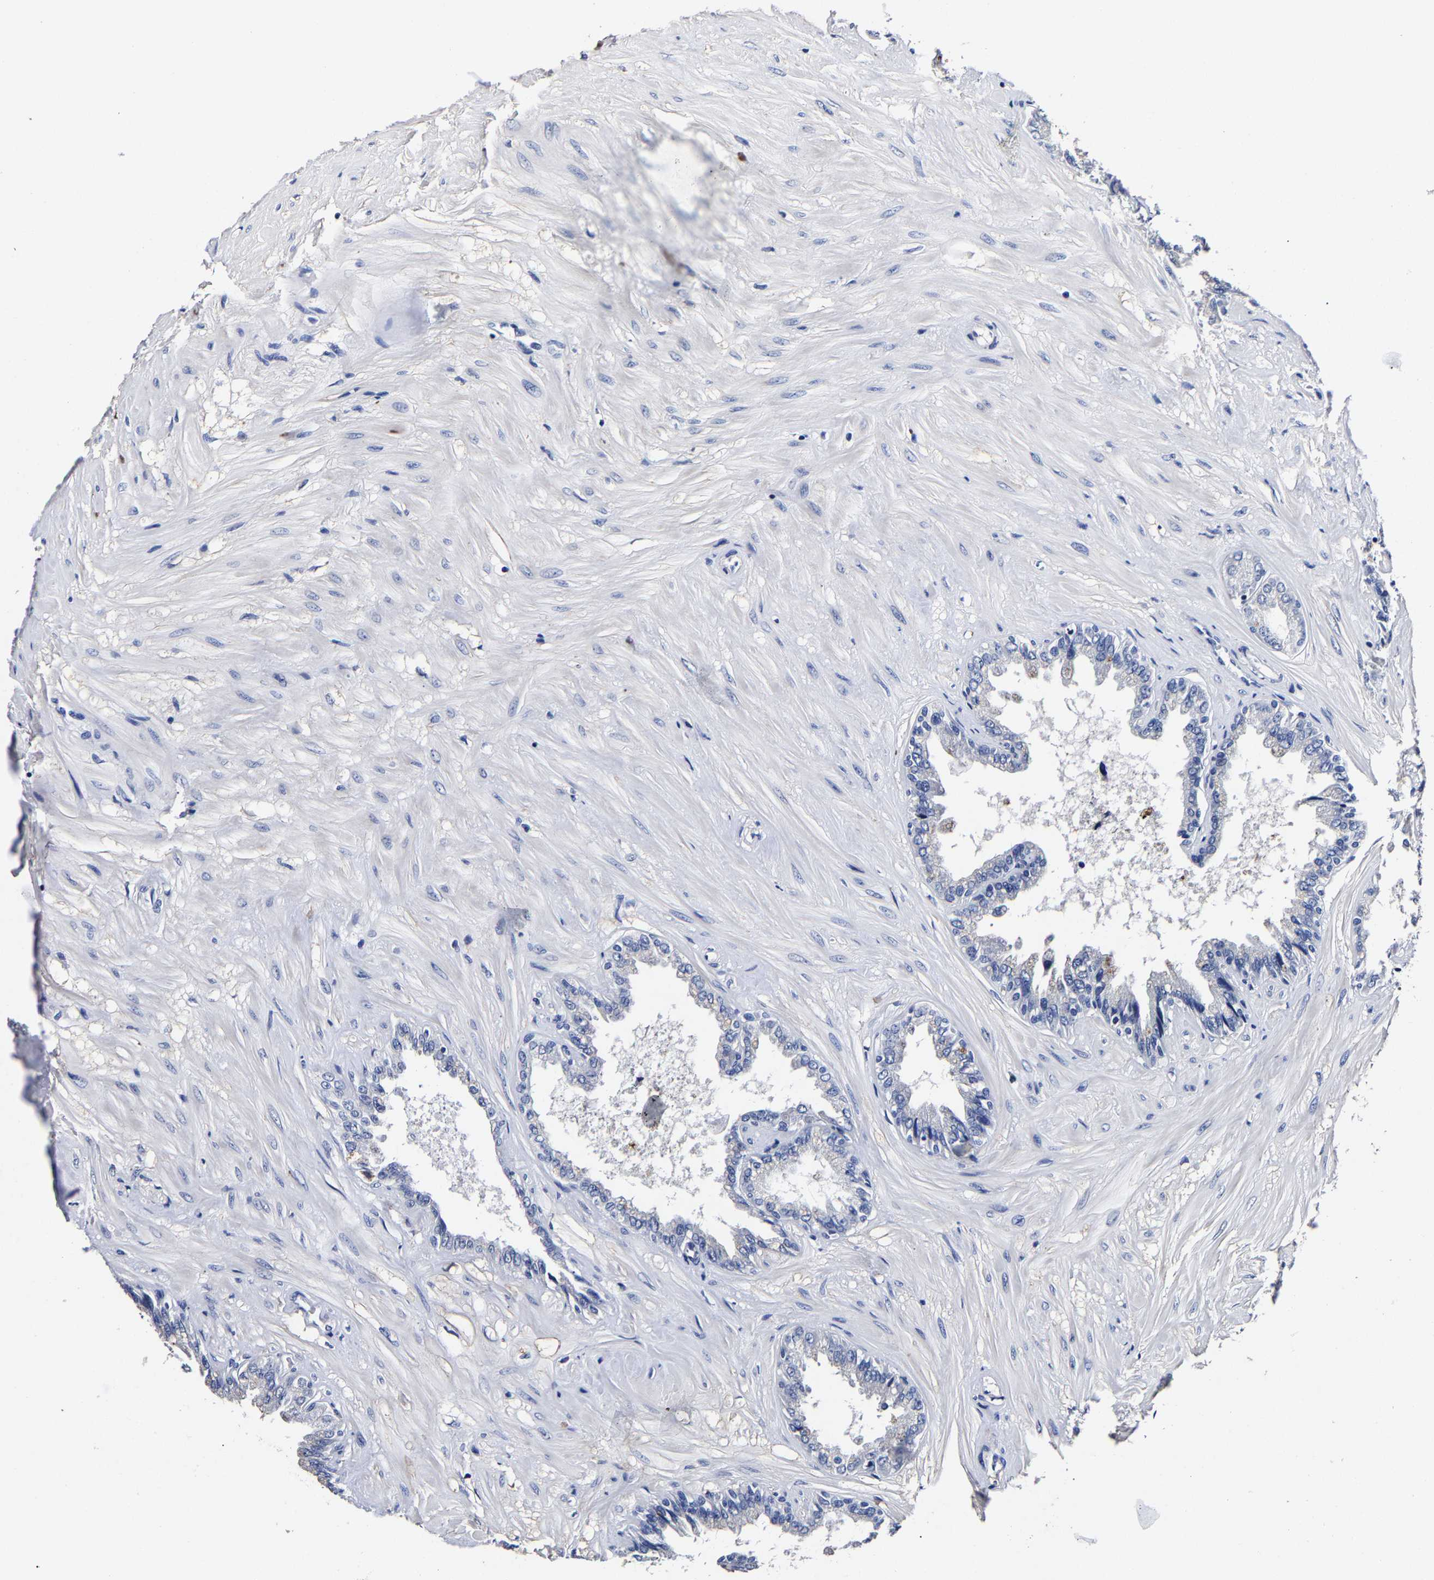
{"staining": {"intensity": "negative", "quantity": "none", "location": "none"}, "tissue": "seminal vesicle", "cell_type": "Glandular cells", "image_type": "normal", "snomed": [{"axis": "morphology", "description": "Normal tissue, NOS"}, {"axis": "topography", "description": "Seminal veicle"}], "caption": "Immunohistochemistry histopathology image of normal human seminal vesicle stained for a protein (brown), which exhibits no positivity in glandular cells. Brightfield microscopy of immunohistochemistry (IHC) stained with DAB (3,3'-diaminobenzidine) (brown) and hematoxylin (blue), captured at high magnification.", "gene": "AKAP4", "patient": {"sex": "male", "age": 46}}